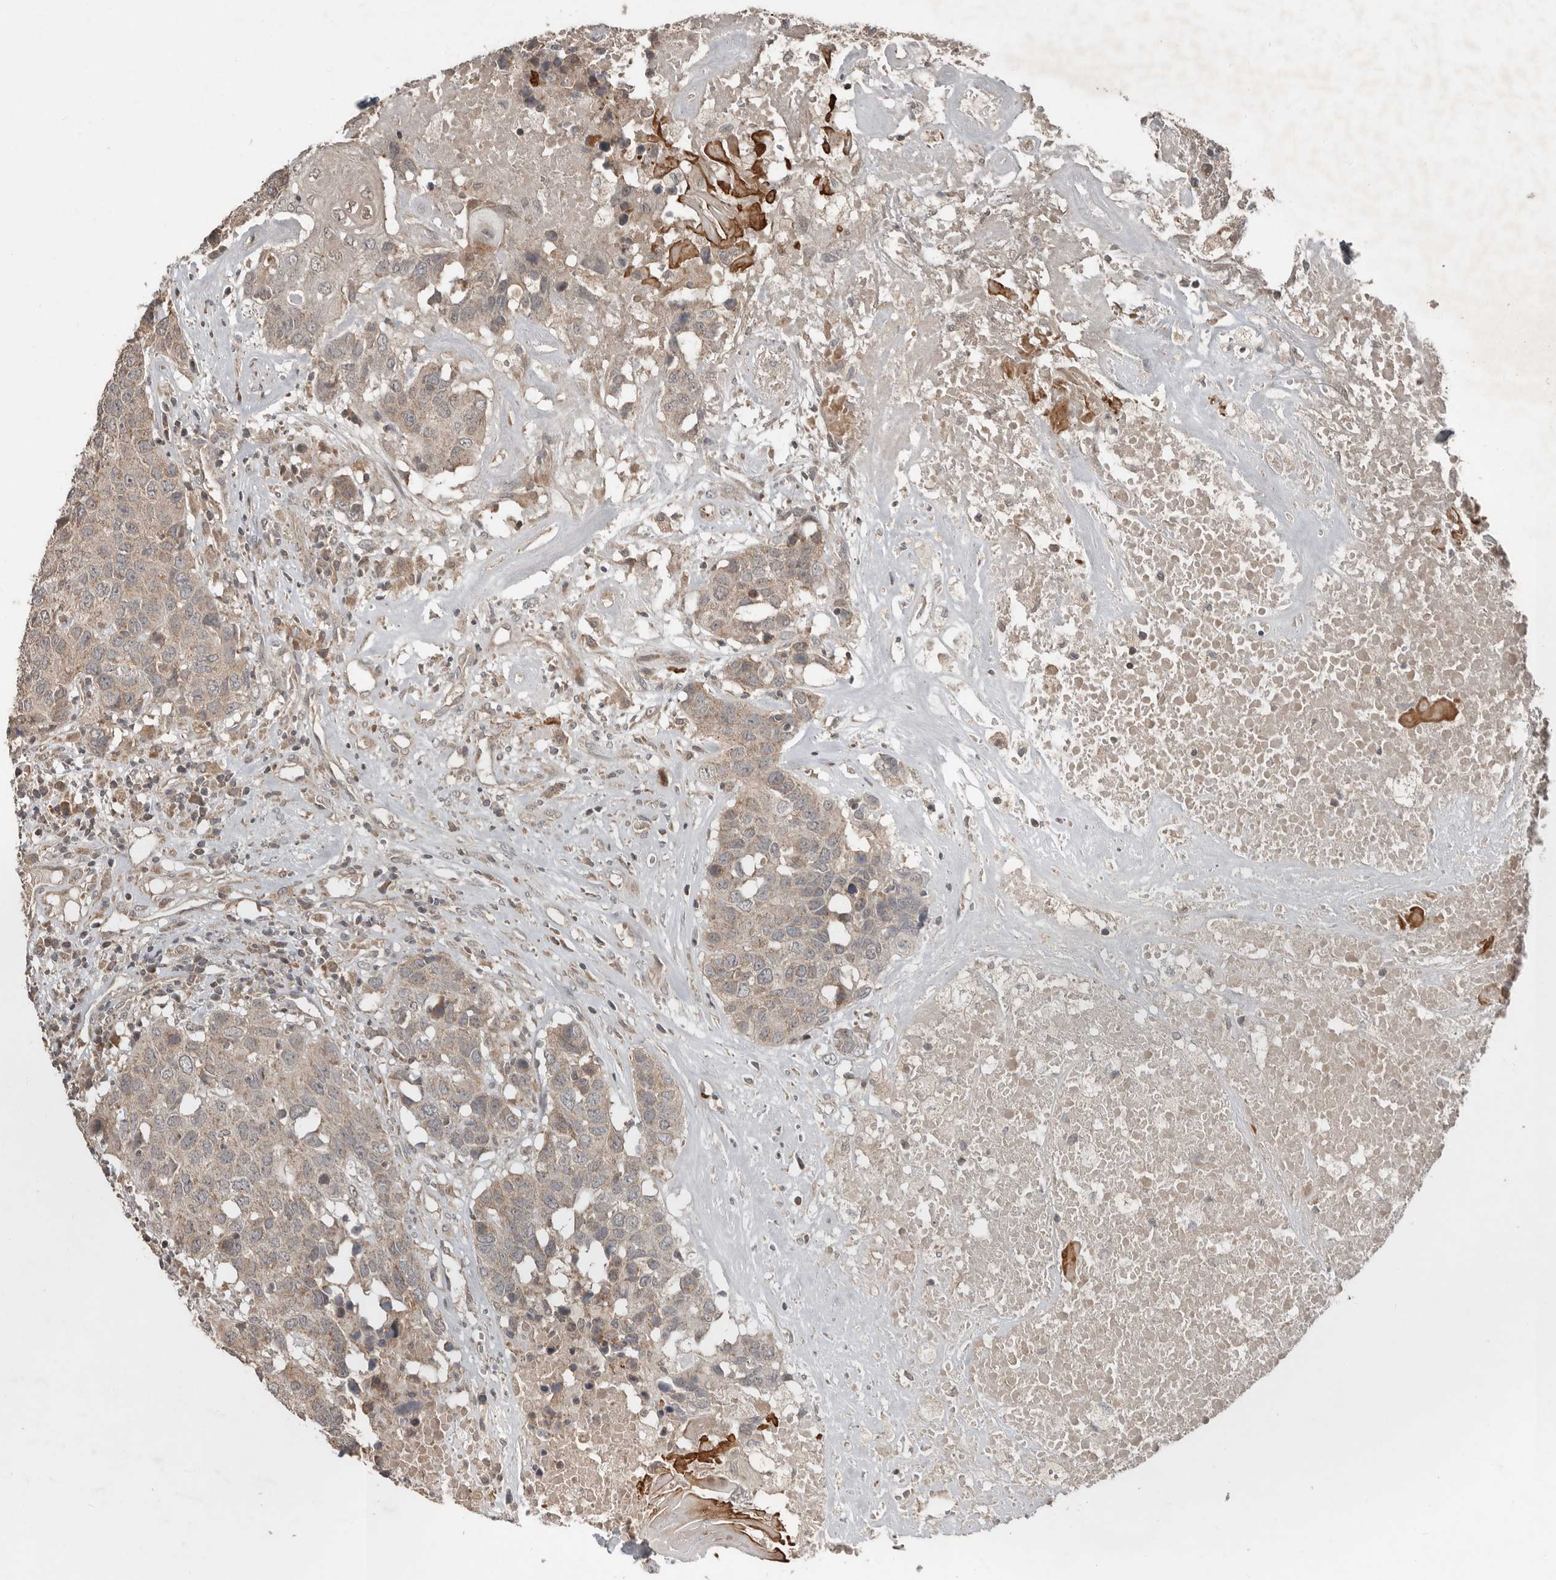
{"staining": {"intensity": "weak", "quantity": ">75%", "location": "cytoplasmic/membranous"}, "tissue": "head and neck cancer", "cell_type": "Tumor cells", "image_type": "cancer", "snomed": [{"axis": "morphology", "description": "Squamous cell carcinoma, NOS"}, {"axis": "topography", "description": "Head-Neck"}], "caption": "Brown immunohistochemical staining in human head and neck cancer reveals weak cytoplasmic/membranous positivity in approximately >75% of tumor cells.", "gene": "SLC6A7", "patient": {"sex": "male", "age": 66}}